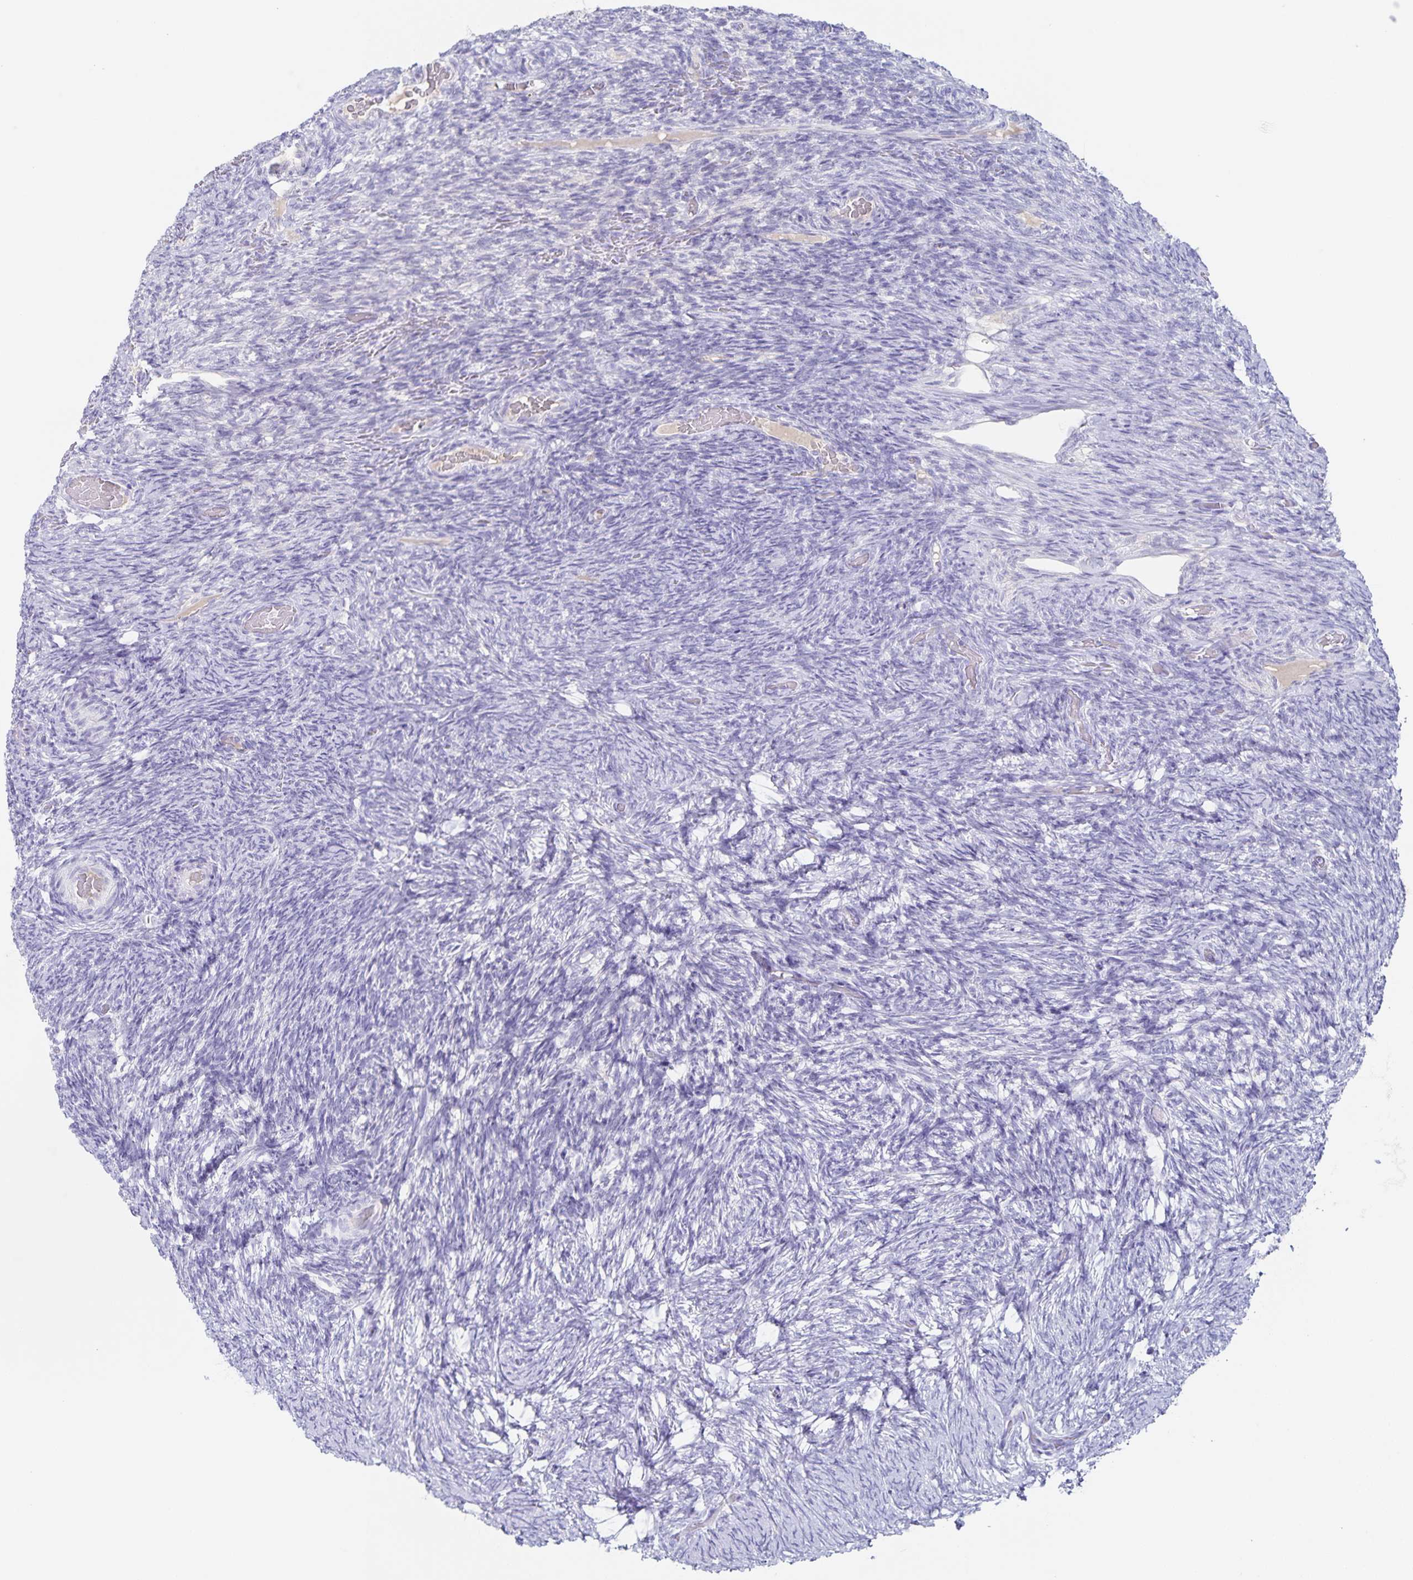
{"staining": {"intensity": "negative", "quantity": "none", "location": "none"}, "tissue": "ovary", "cell_type": "Ovarian stroma cells", "image_type": "normal", "snomed": [{"axis": "morphology", "description": "Normal tissue, NOS"}, {"axis": "topography", "description": "Ovary"}], "caption": "A high-resolution histopathology image shows immunohistochemistry staining of unremarkable ovary, which shows no significant expression in ovarian stroma cells.", "gene": "RPL36A", "patient": {"sex": "female", "age": 34}}